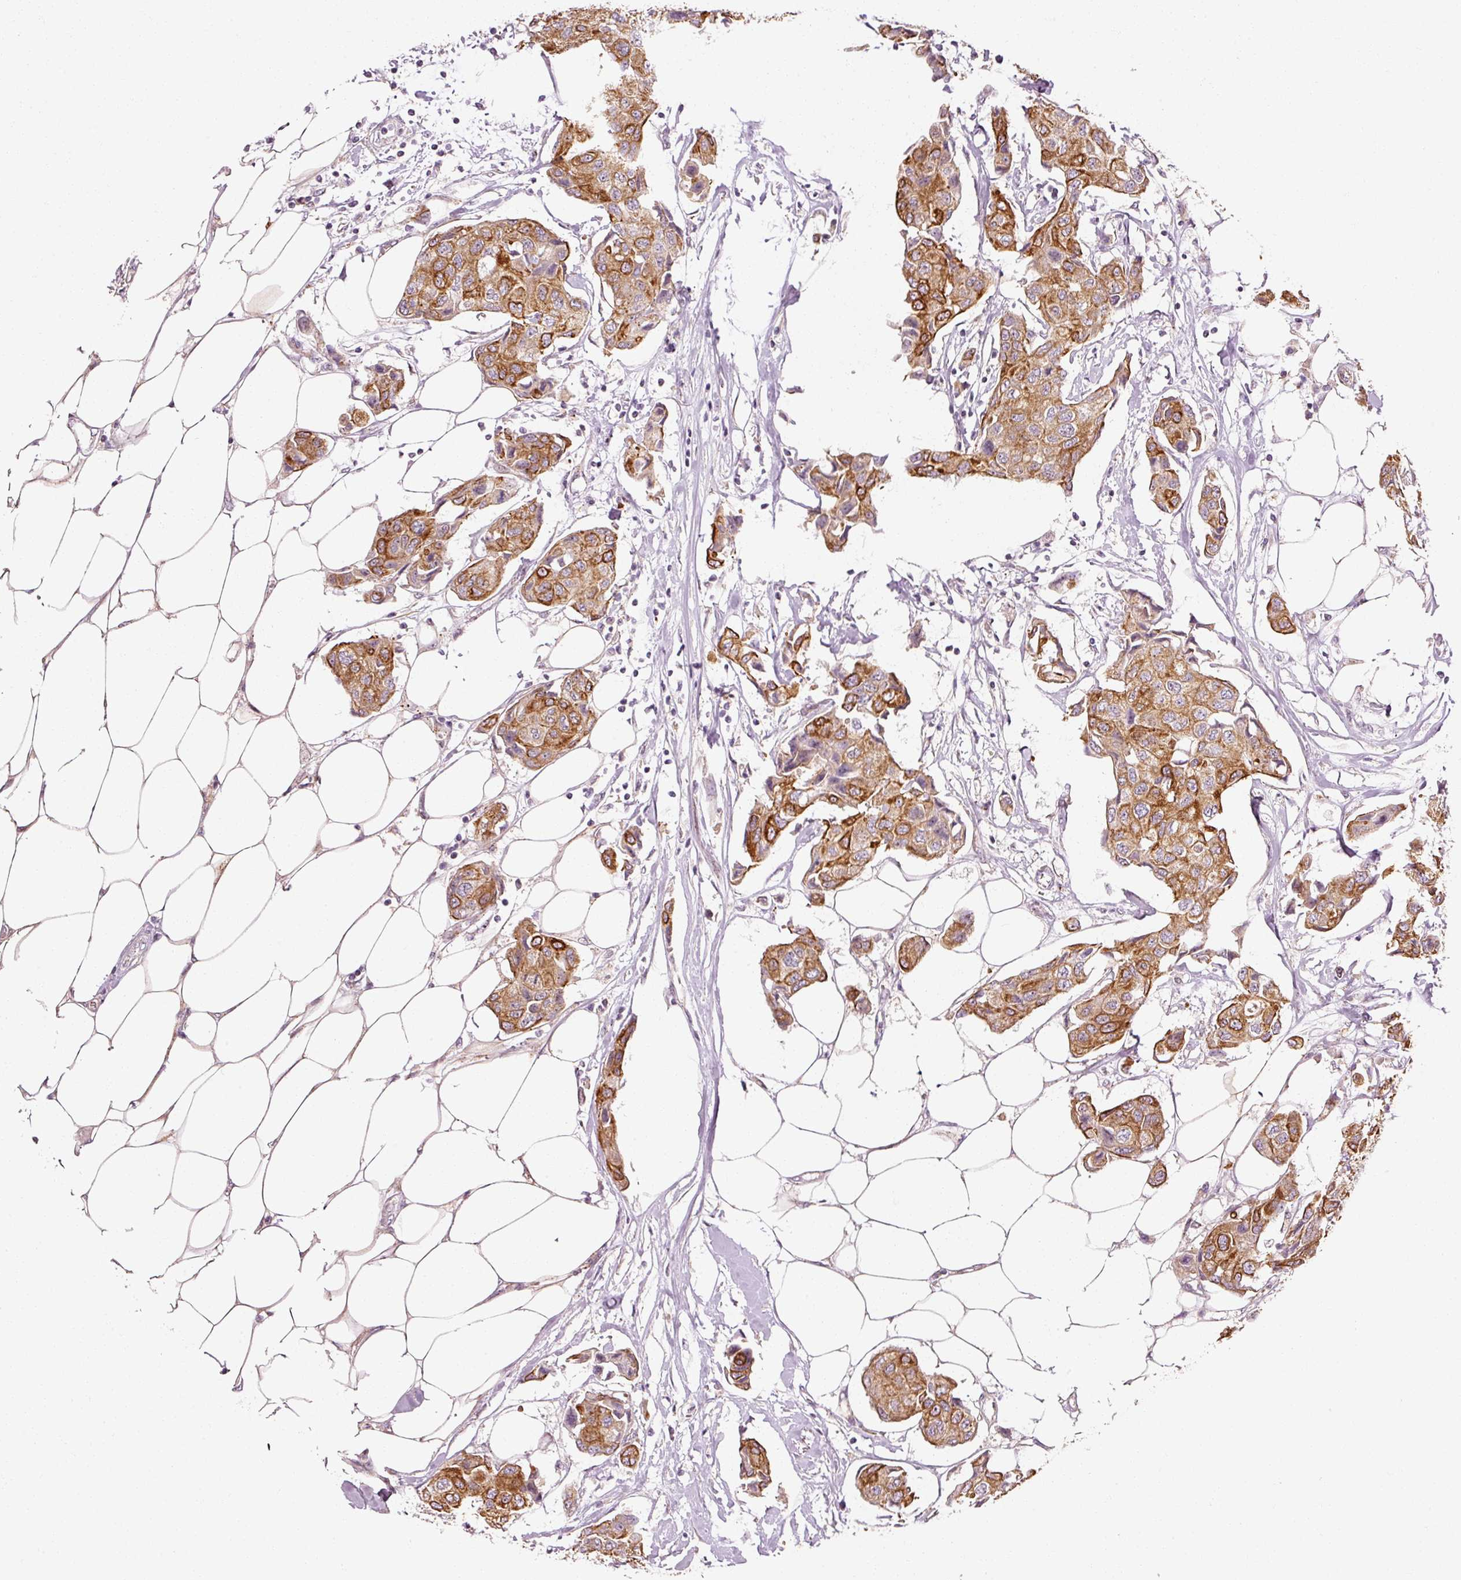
{"staining": {"intensity": "moderate", "quantity": ">75%", "location": "cytoplasmic/membranous"}, "tissue": "breast cancer", "cell_type": "Tumor cells", "image_type": "cancer", "snomed": [{"axis": "morphology", "description": "Duct carcinoma"}, {"axis": "topography", "description": "Breast"}, {"axis": "topography", "description": "Lymph node"}], "caption": "A brown stain highlights moderate cytoplasmic/membranous expression of a protein in breast cancer tumor cells. (DAB IHC with brightfield microscopy, high magnification).", "gene": "ANKRD20A1", "patient": {"sex": "female", "age": 80}}